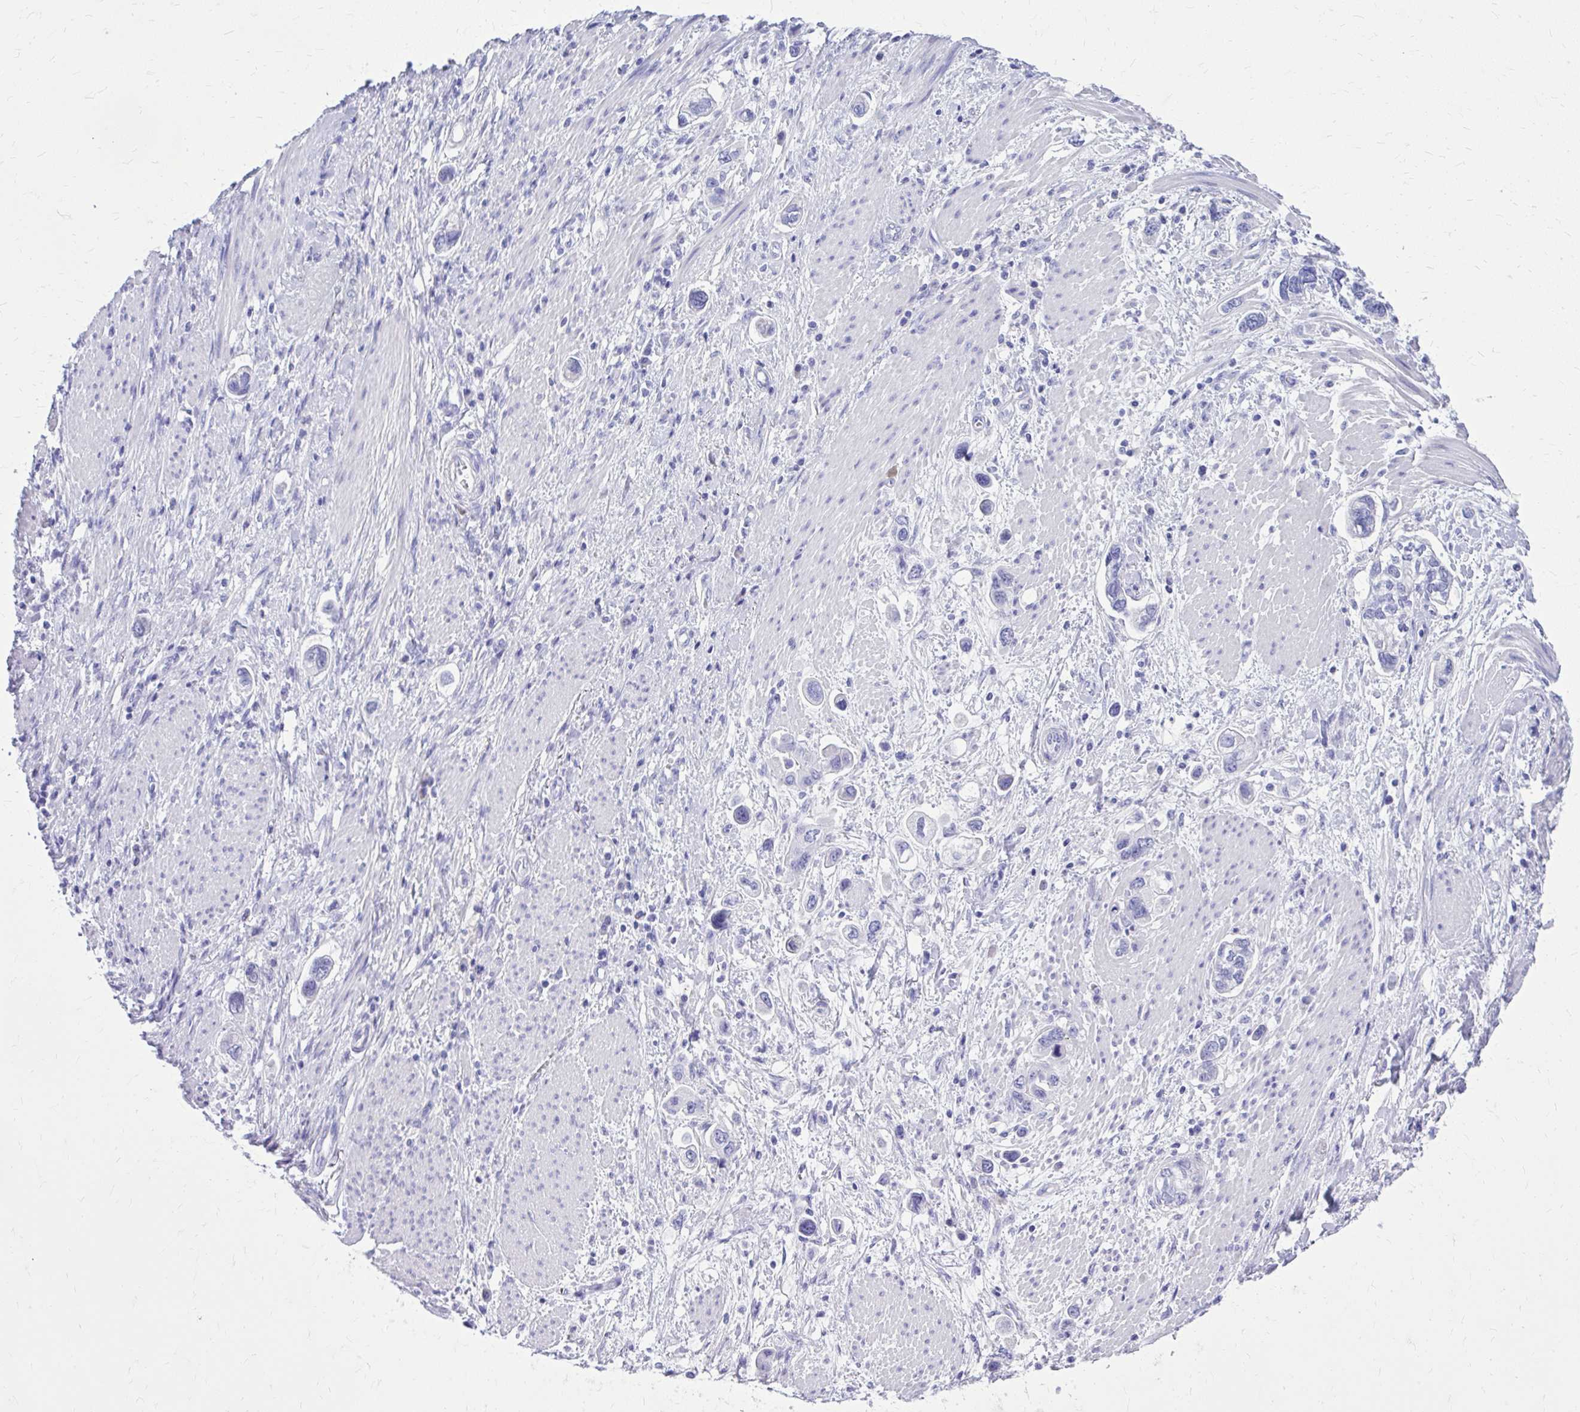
{"staining": {"intensity": "negative", "quantity": "none", "location": "none"}, "tissue": "stomach cancer", "cell_type": "Tumor cells", "image_type": "cancer", "snomed": [{"axis": "morphology", "description": "Adenocarcinoma, NOS"}, {"axis": "topography", "description": "Stomach, lower"}], "caption": "The IHC micrograph has no significant positivity in tumor cells of stomach cancer tissue.", "gene": "BCL6B", "patient": {"sex": "female", "age": 93}}